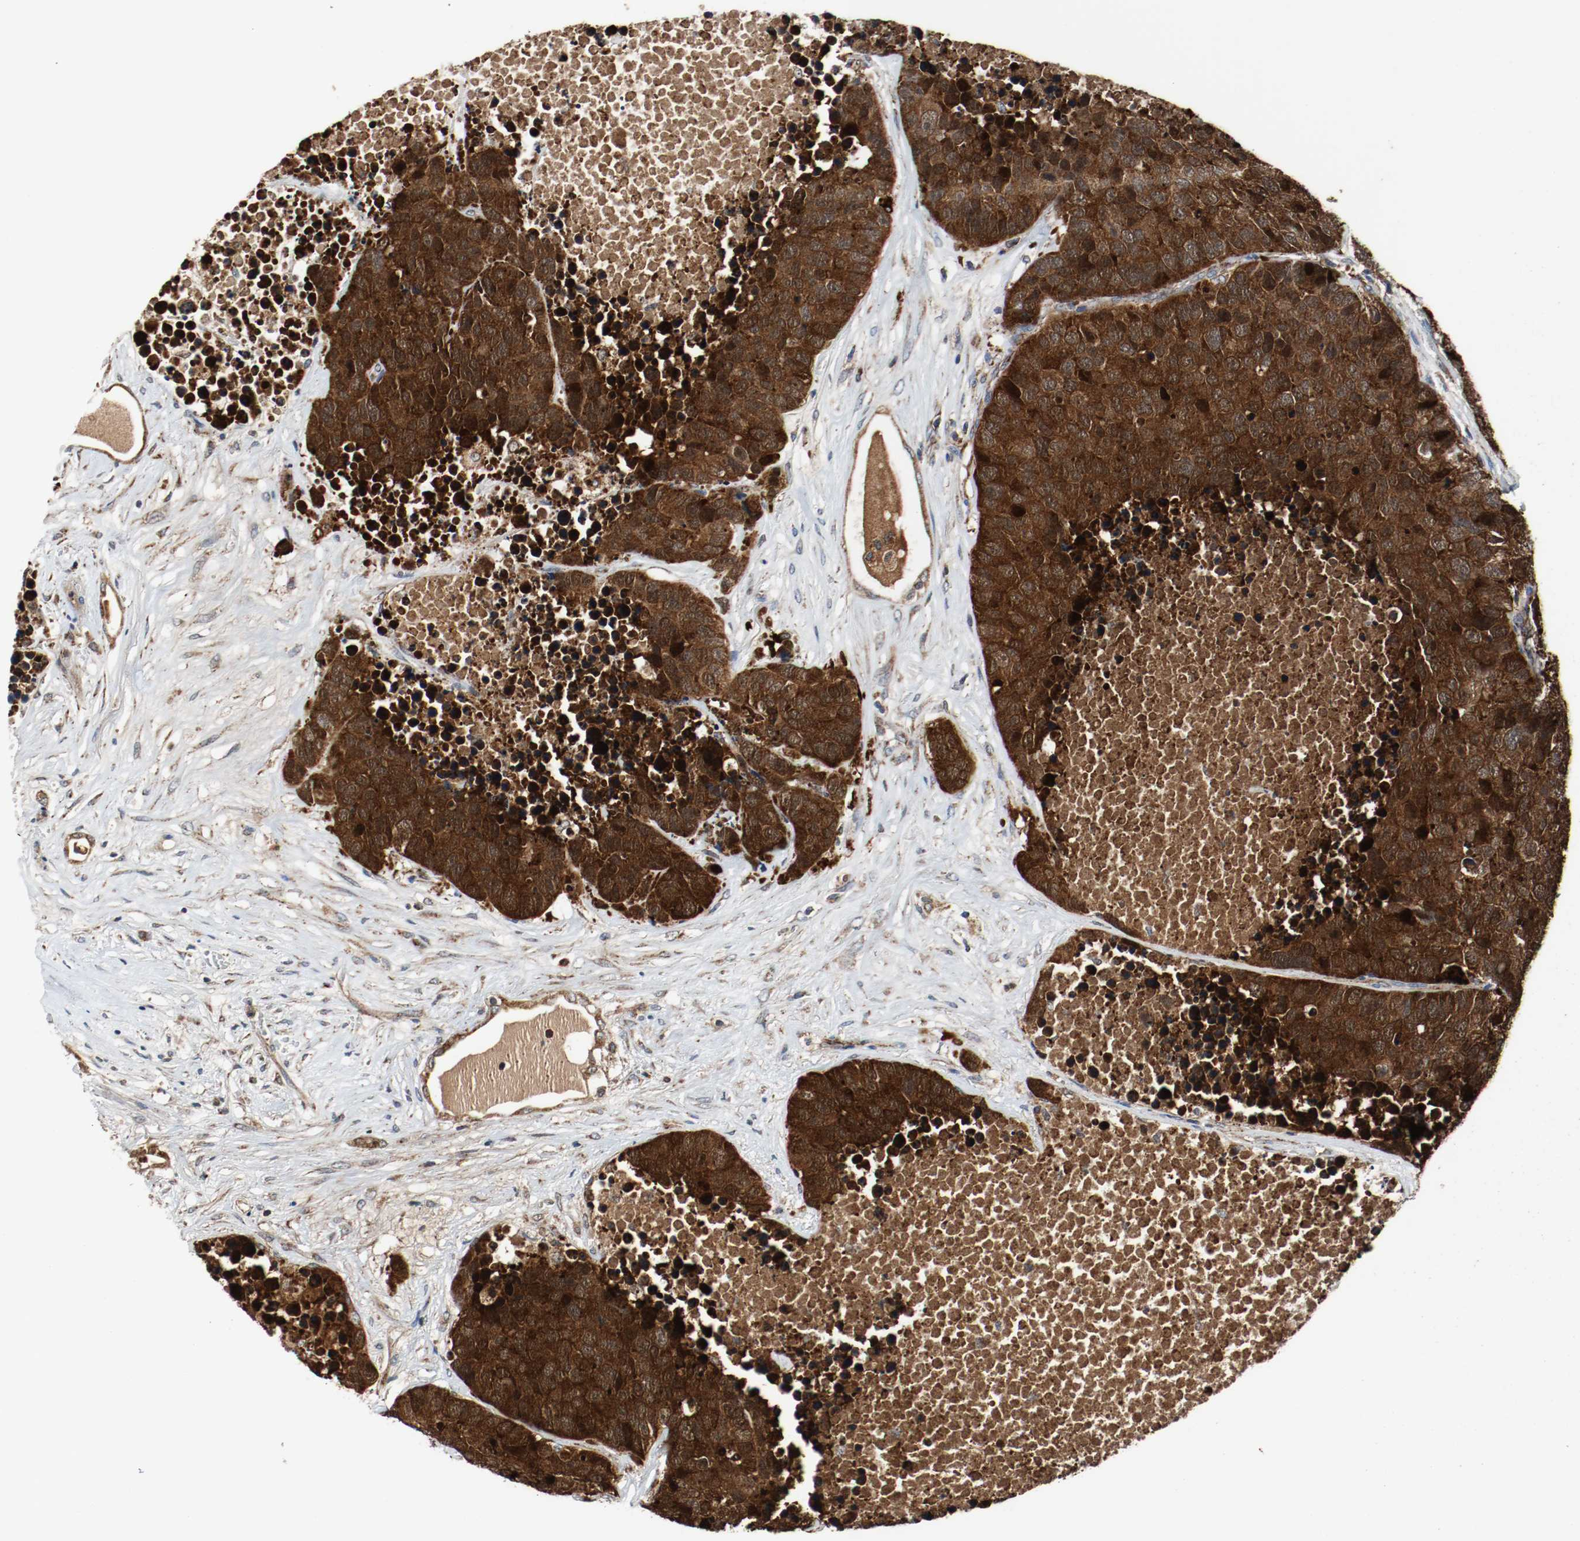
{"staining": {"intensity": "strong", "quantity": ">75%", "location": "cytoplasmic/membranous"}, "tissue": "carcinoid", "cell_type": "Tumor cells", "image_type": "cancer", "snomed": [{"axis": "morphology", "description": "Carcinoid, malignant, NOS"}, {"axis": "topography", "description": "Lung"}], "caption": "Immunohistochemical staining of carcinoid shows strong cytoplasmic/membranous protein positivity in approximately >75% of tumor cells.", "gene": "TXNRD1", "patient": {"sex": "male", "age": 60}}